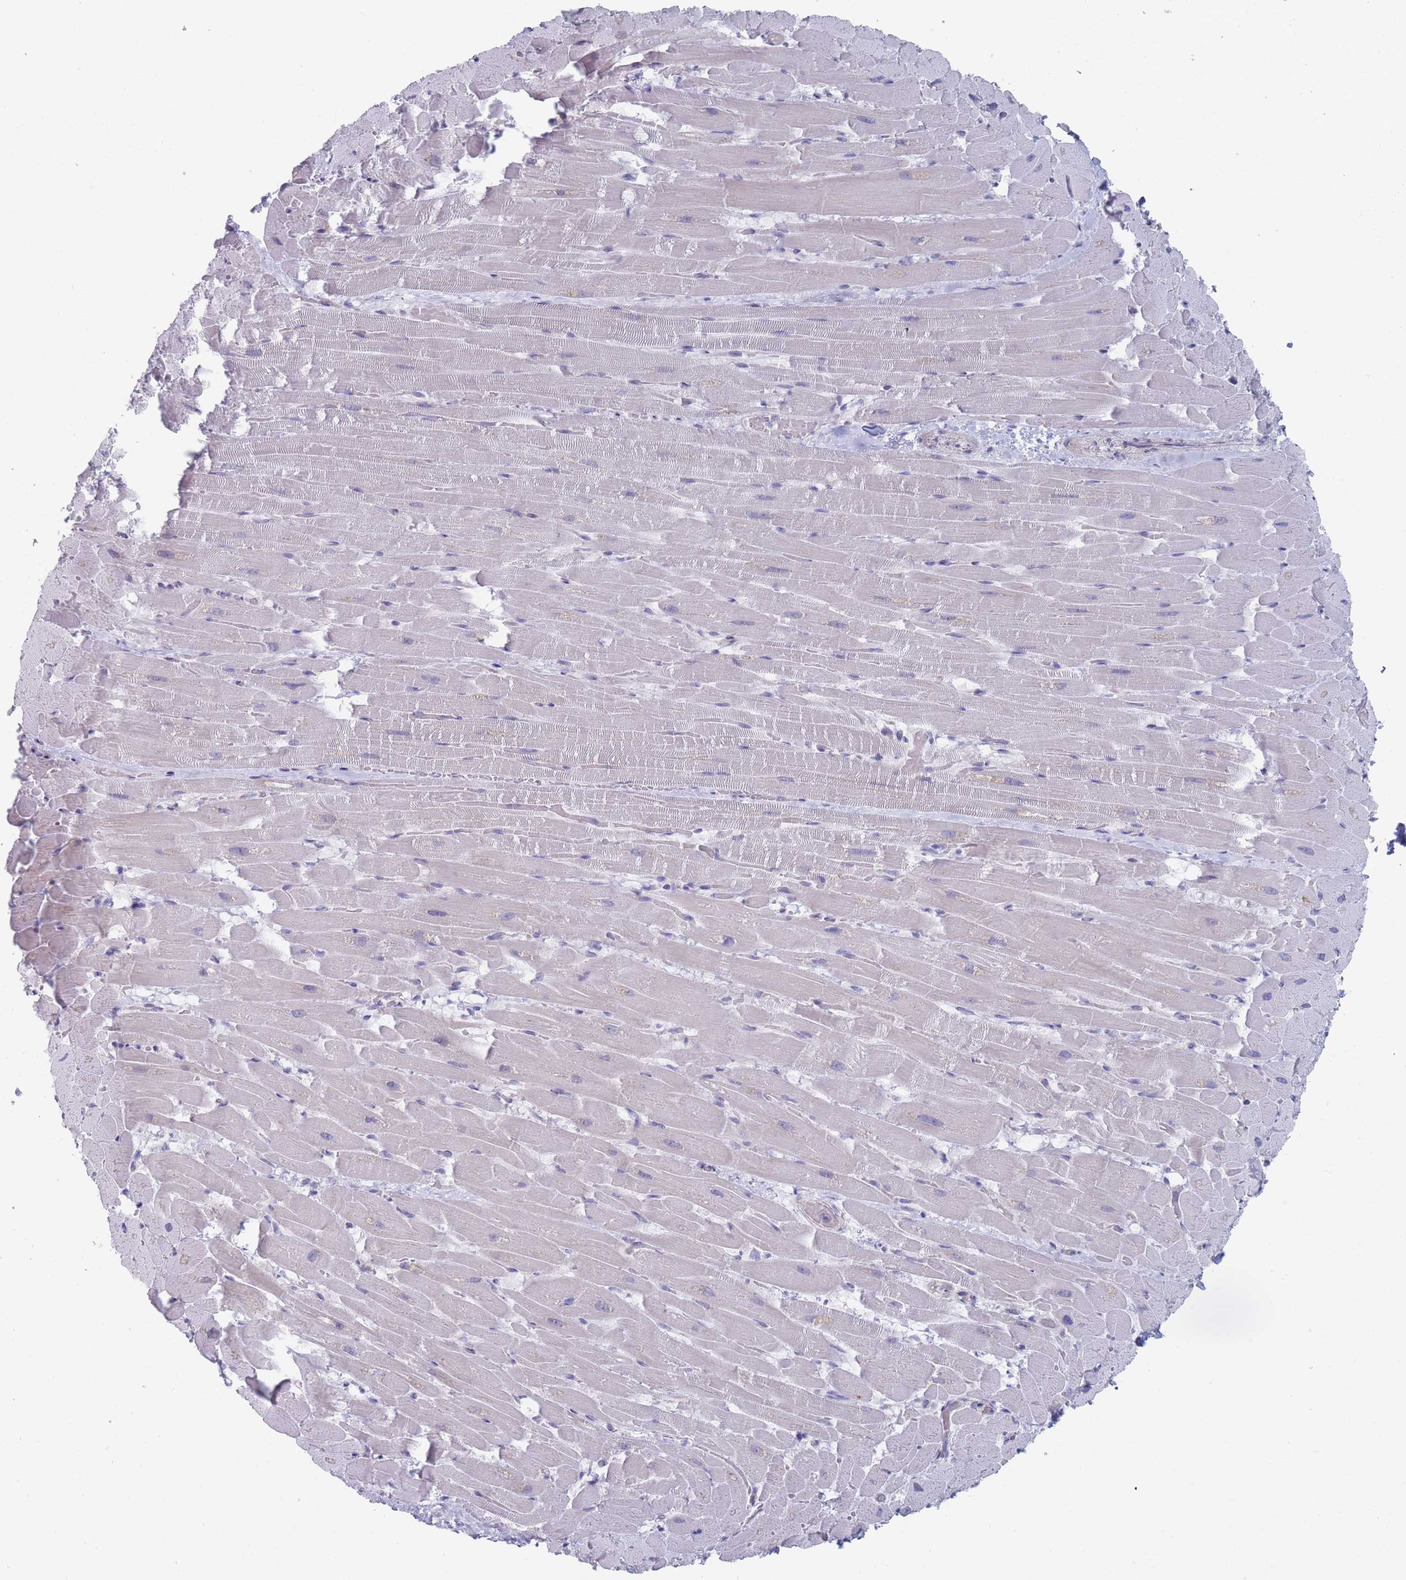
{"staining": {"intensity": "negative", "quantity": "none", "location": "none"}, "tissue": "heart muscle", "cell_type": "Cardiomyocytes", "image_type": "normal", "snomed": [{"axis": "morphology", "description": "Normal tissue, NOS"}, {"axis": "topography", "description": "Heart"}], "caption": "This is an IHC micrograph of benign human heart muscle. There is no positivity in cardiomyocytes.", "gene": "PIGU", "patient": {"sex": "male", "age": 37}}